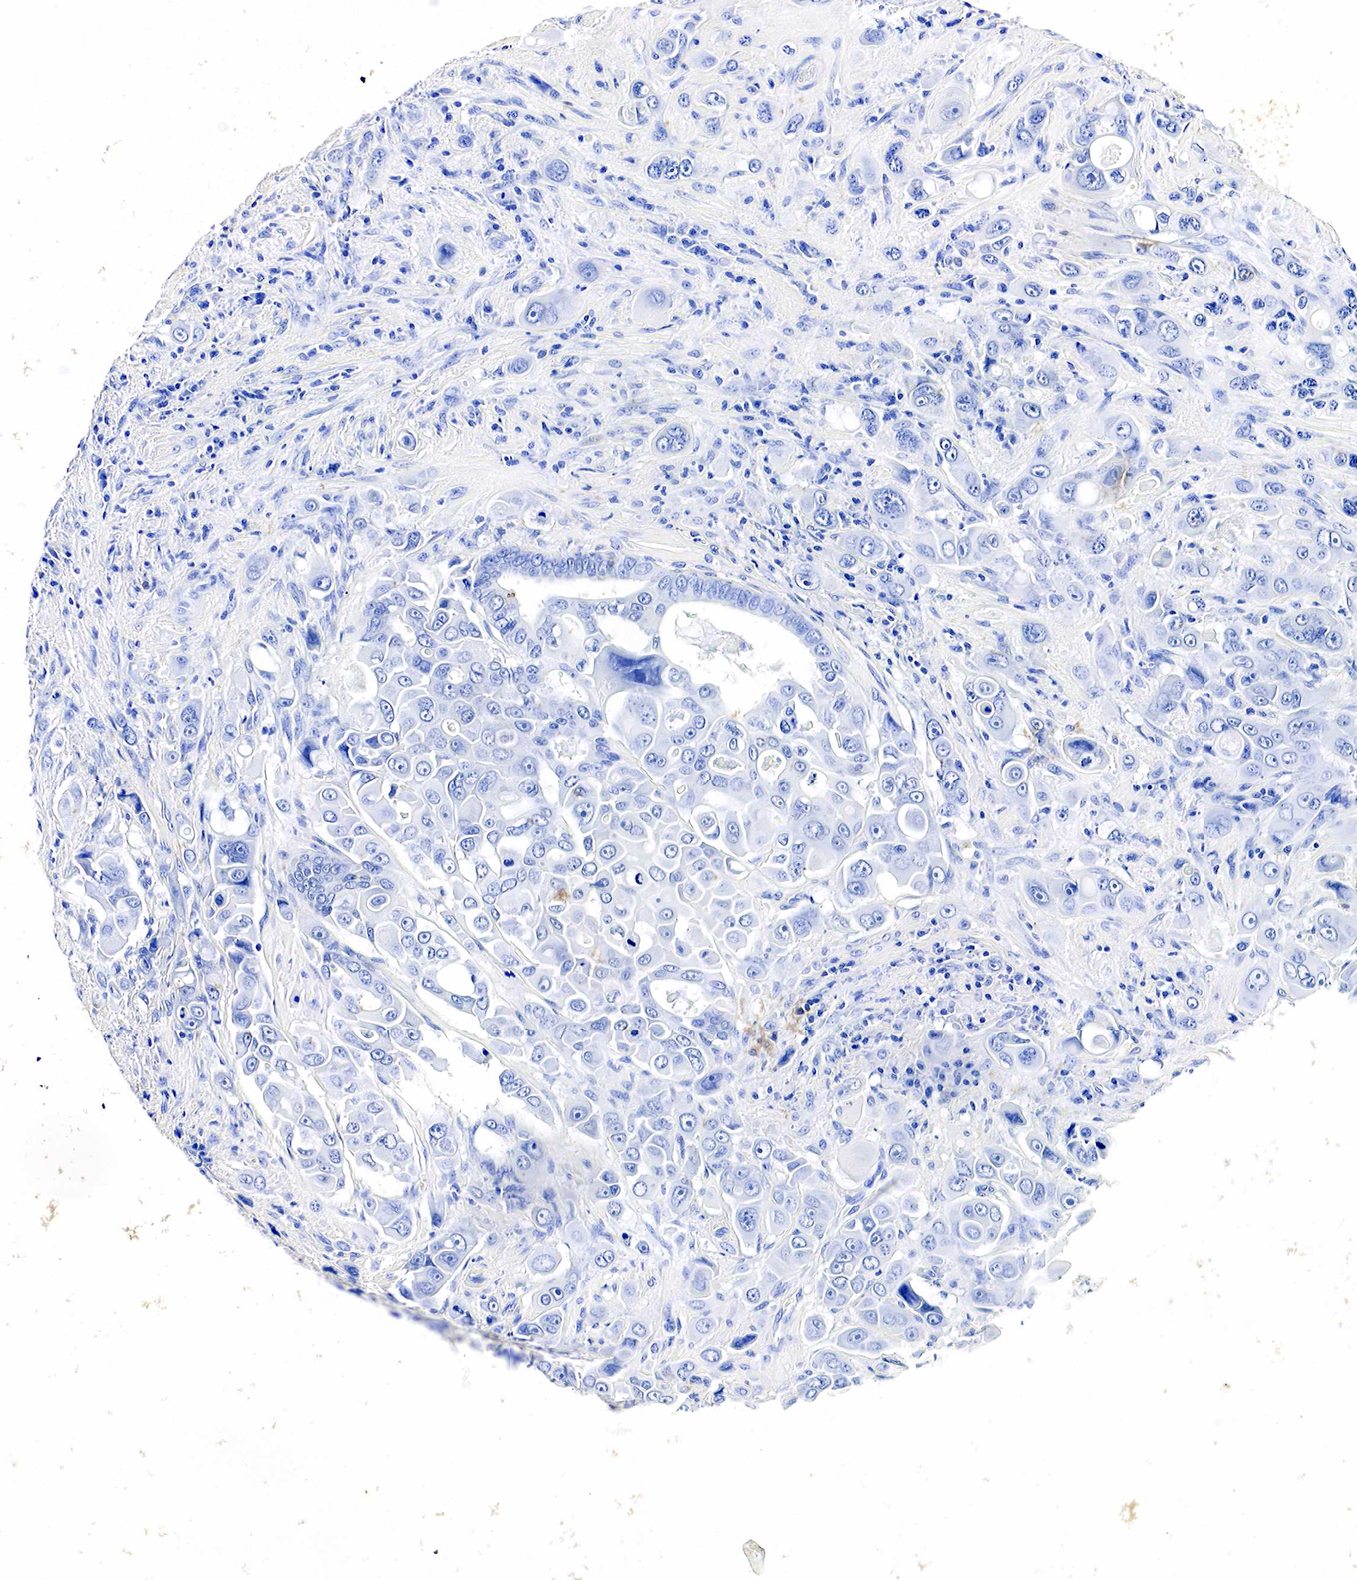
{"staining": {"intensity": "negative", "quantity": "none", "location": "none"}, "tissue": "liver cancer", "cell_type": "Tumor cells", "image_type": "cancer", "snomed": [{"axis": "morphology", "description": "Cholangiocarcinoma"}, {"axis": "topography", "description": "Liver"}], "caption": "This photomicrograph is of cholangiocarcinoma (liver) stained with IHC to label a protein in brown with the nuclei are counter-stained blue. There is no staining in tumor cells.", "gene": "GCG", "patient": {"sex": "female", "age": 79}}